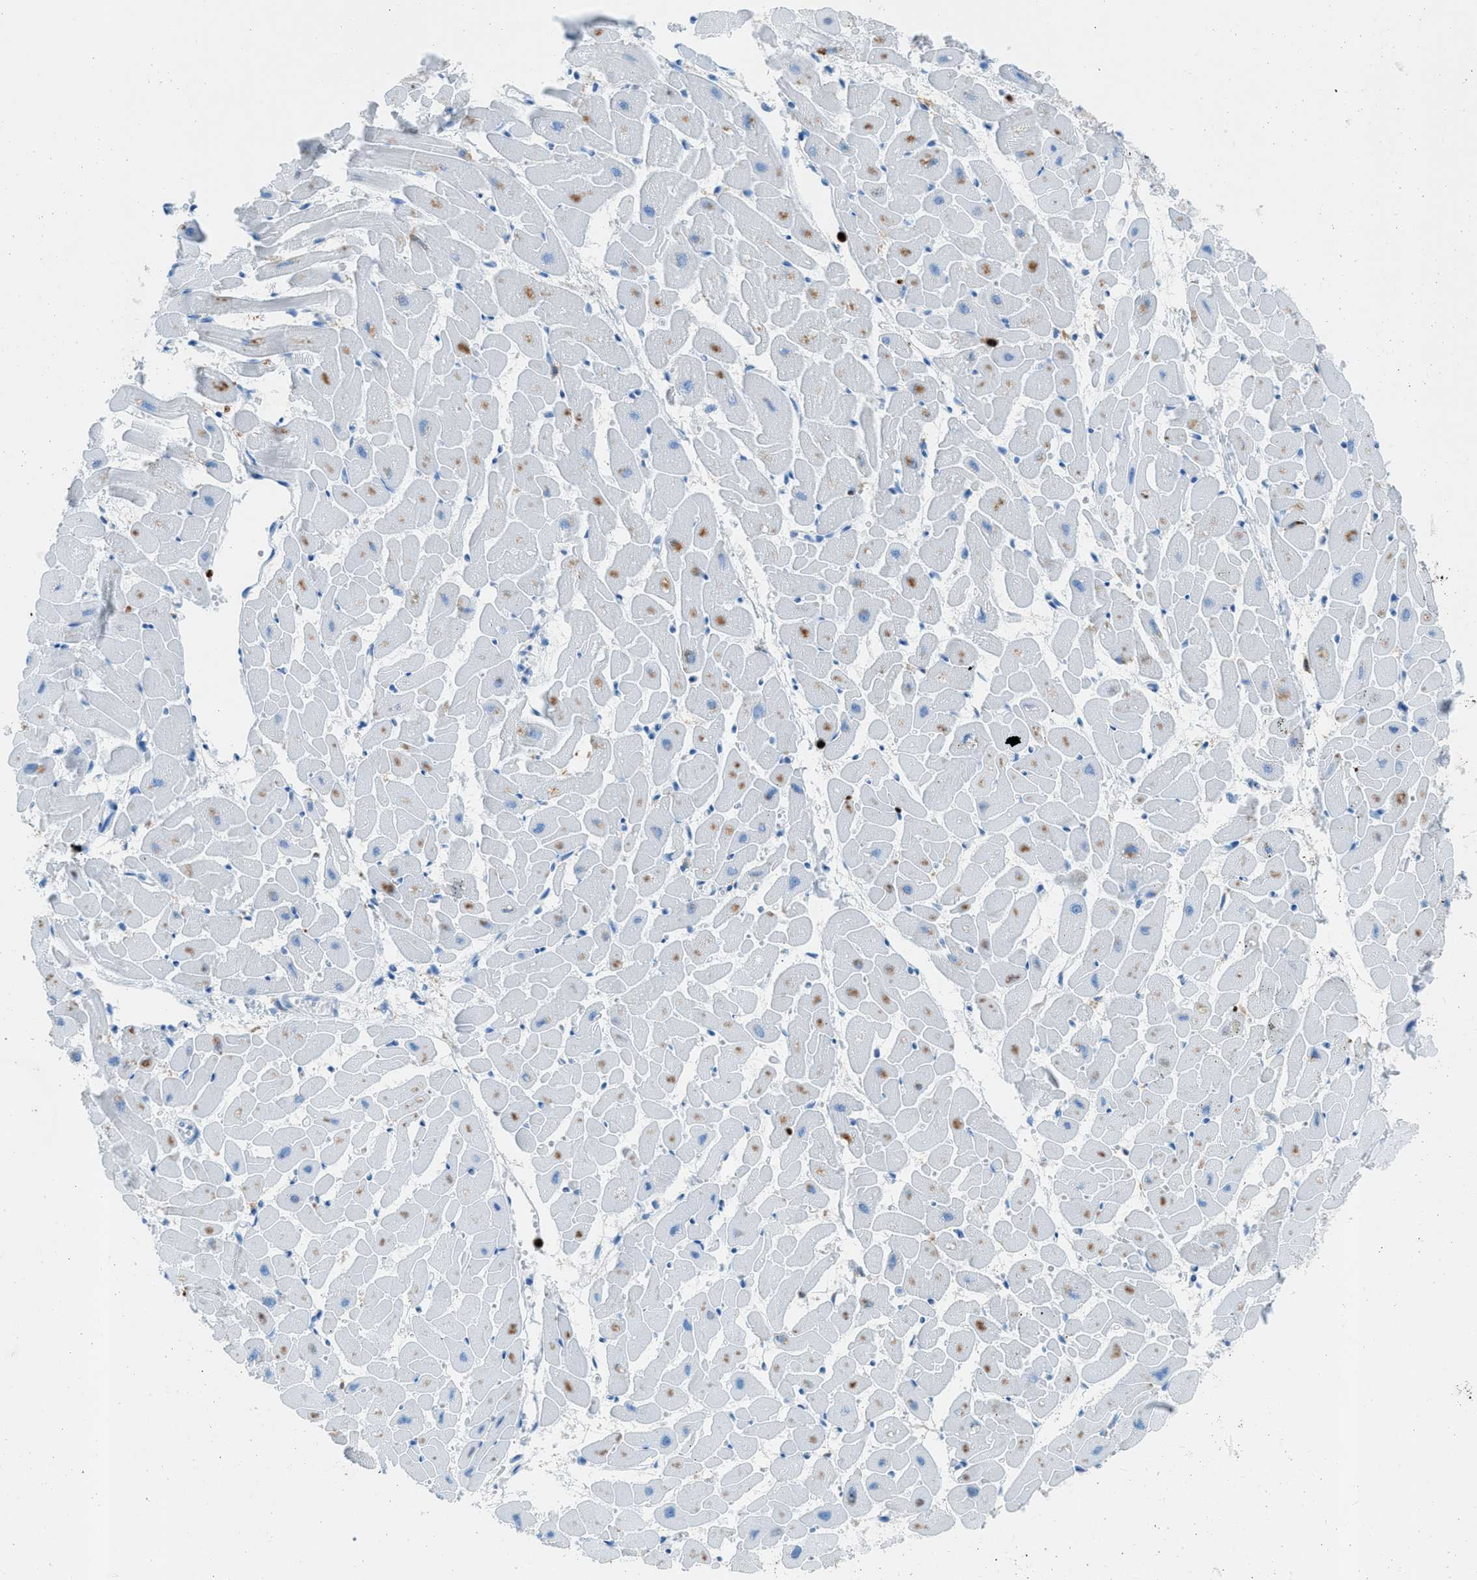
{"staining": {"intensity": "moderate", "quantity": "<25%", "location": "cytoplasmic/membranous"}, "tissue": "heart muscle", "cell_type": "Cardiomyocytes", "image_type": "normal", "snomed": [{"axis": "morphology", "description": "Normal tissue, NOS"}, {"axis": "topography", "description": "Heart"}], "caption": "Heart muscle stained for a protein (brown) displays moderate cytoplasmic/membranous positive expression in approximately <25% of cardiomyocytes.", "gene": "ITGB2", "patient": {"sex": "female", "age": 19}}